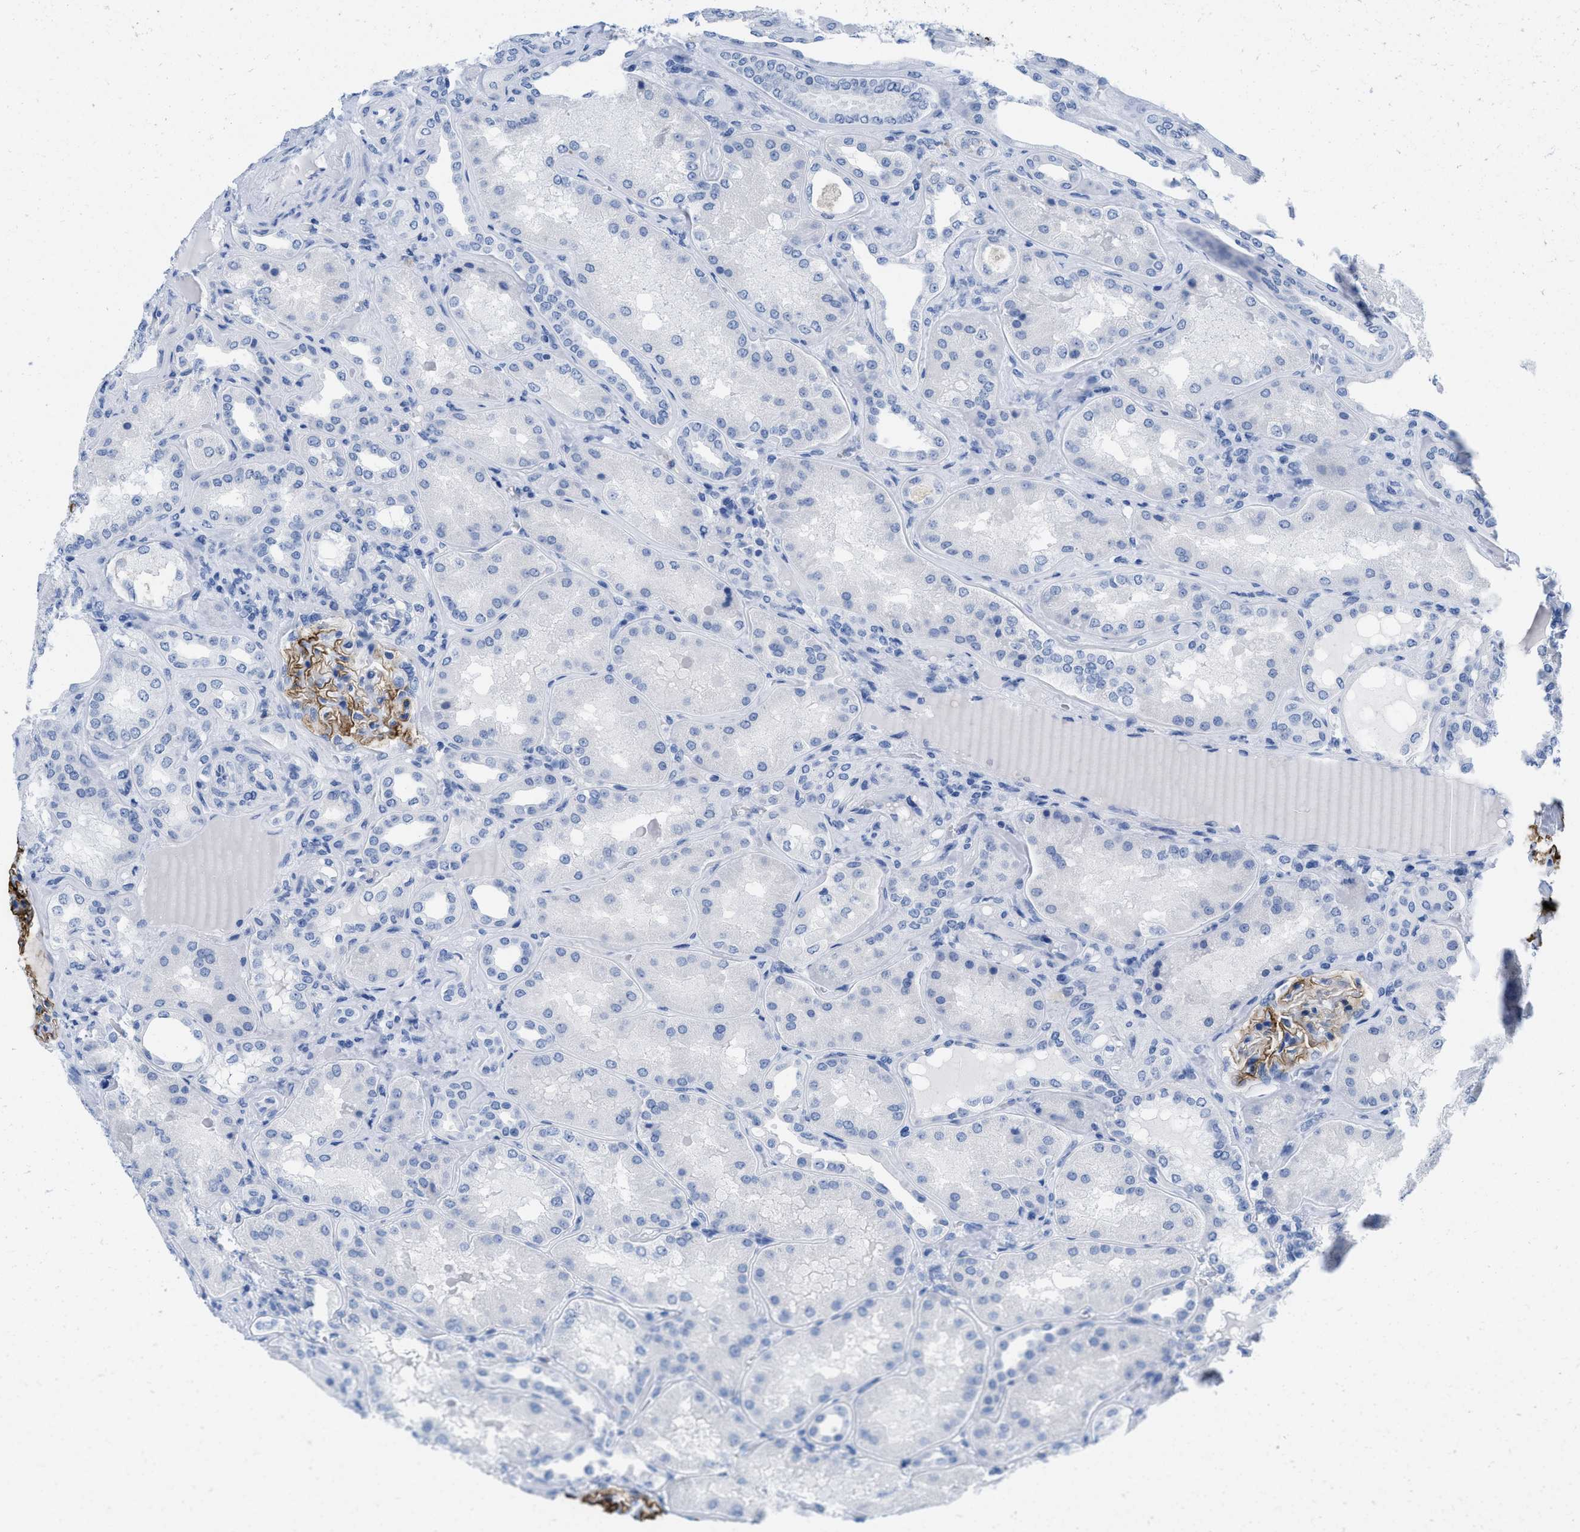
{"staining": {"intensity": "moderate", "quantity": "25%-75%", "location": "cytoplasmic/membranous"}, "tissue": "kidney", "cell_type": "Cells in glomeruli", "image_type": "normal", "snomed": [{"axis": "morphology", "description": "Normal tissue, NOS"}, {"axis": "topography", "description": "Kidney"}], "caption": "An image of kidney stained for a protein exhibits moderate cytoplasmic/membranous brown staining in cells in glomeruli. (Stains: DAB in brown, nuclei in blue, Microscopy: brightfield microscopy at high magnification).", "gene": "CR1", "patient": {"sex": "female", "age": 56}}